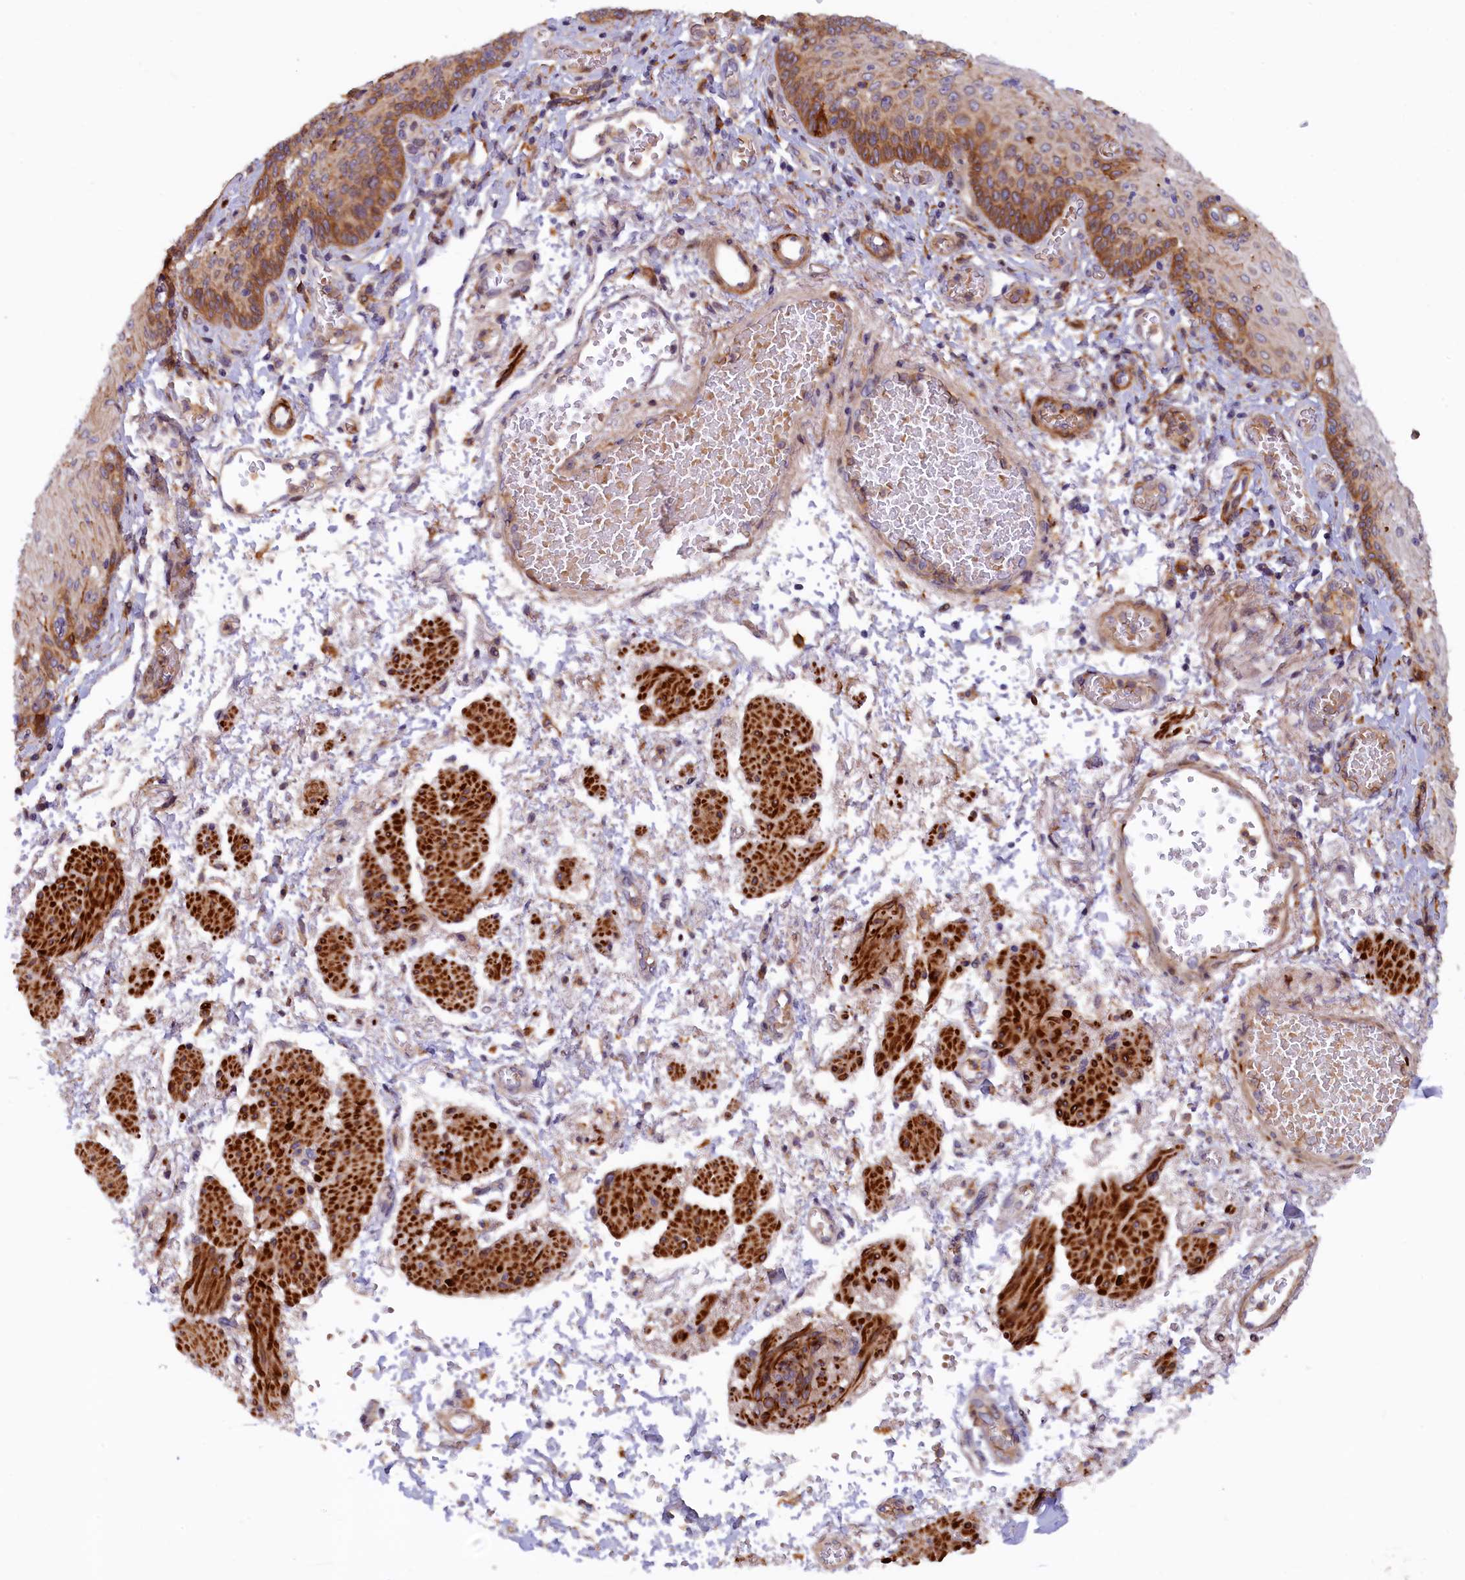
{"staining": {"intensity": "moderate", "quantity": "25%-75%", "location": "cytoplasmic/membranous"}, "tissue": "esophagus", "cell_type": "Squamous epithelial cells", "image_type": "normal", "snomed": [{"axis": "morphology", "description": "Normal tissue, NOS"}, {"axis": "topography", "description": "Esophagus"}], "caption": "Approximately 25%-75% of squamous epithelial cells in unremarkable esophagus exhibit moderate cytoplasmic/membranous protein staining as visualized by brown immunohistochemical staining.", "gene": "FERMT1", "patient": {"sex": "male", "age": 81}}